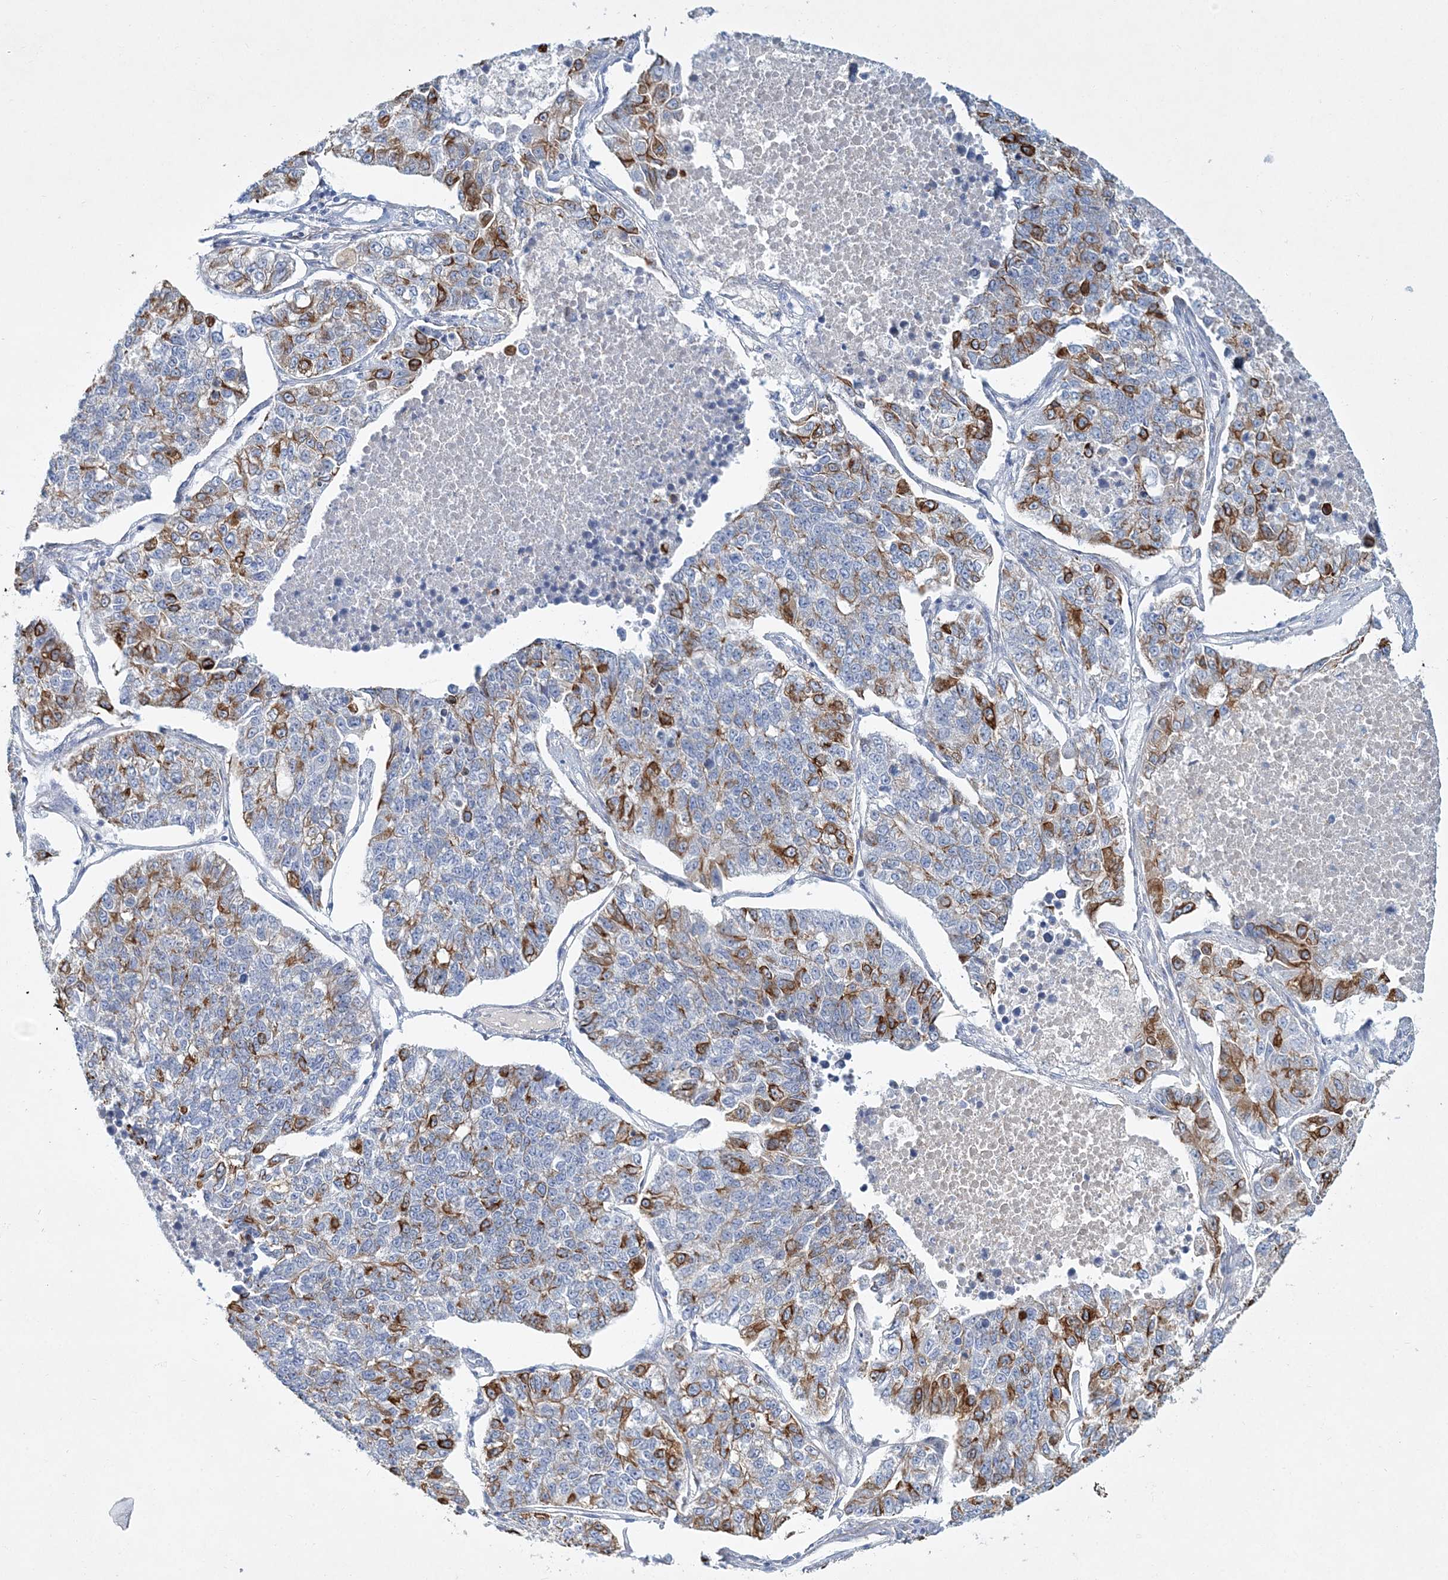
{"staining": {"intensity": "moderate", "quantity": "25%-75%", "location": "cytoplasmic/membranous"}, "tissue": "lung cancer", "cell_type": "Tumor cells", "image_type": "cancer", "snomed": [{"axis": "morphology", "description": "Adenocarcinoma, NOS"}, {"axis": "topography", "description": "Lung"}], "caption": "An IHC image of tumor tissue is shown. Protein staining in brown highlights moderate cytoplasmic/membranous positivity in lung cancer (adenocarcinoma) within tumor cells.", "gene": "ADGRL1", "patient": {"sex": "male", "age": 49}}